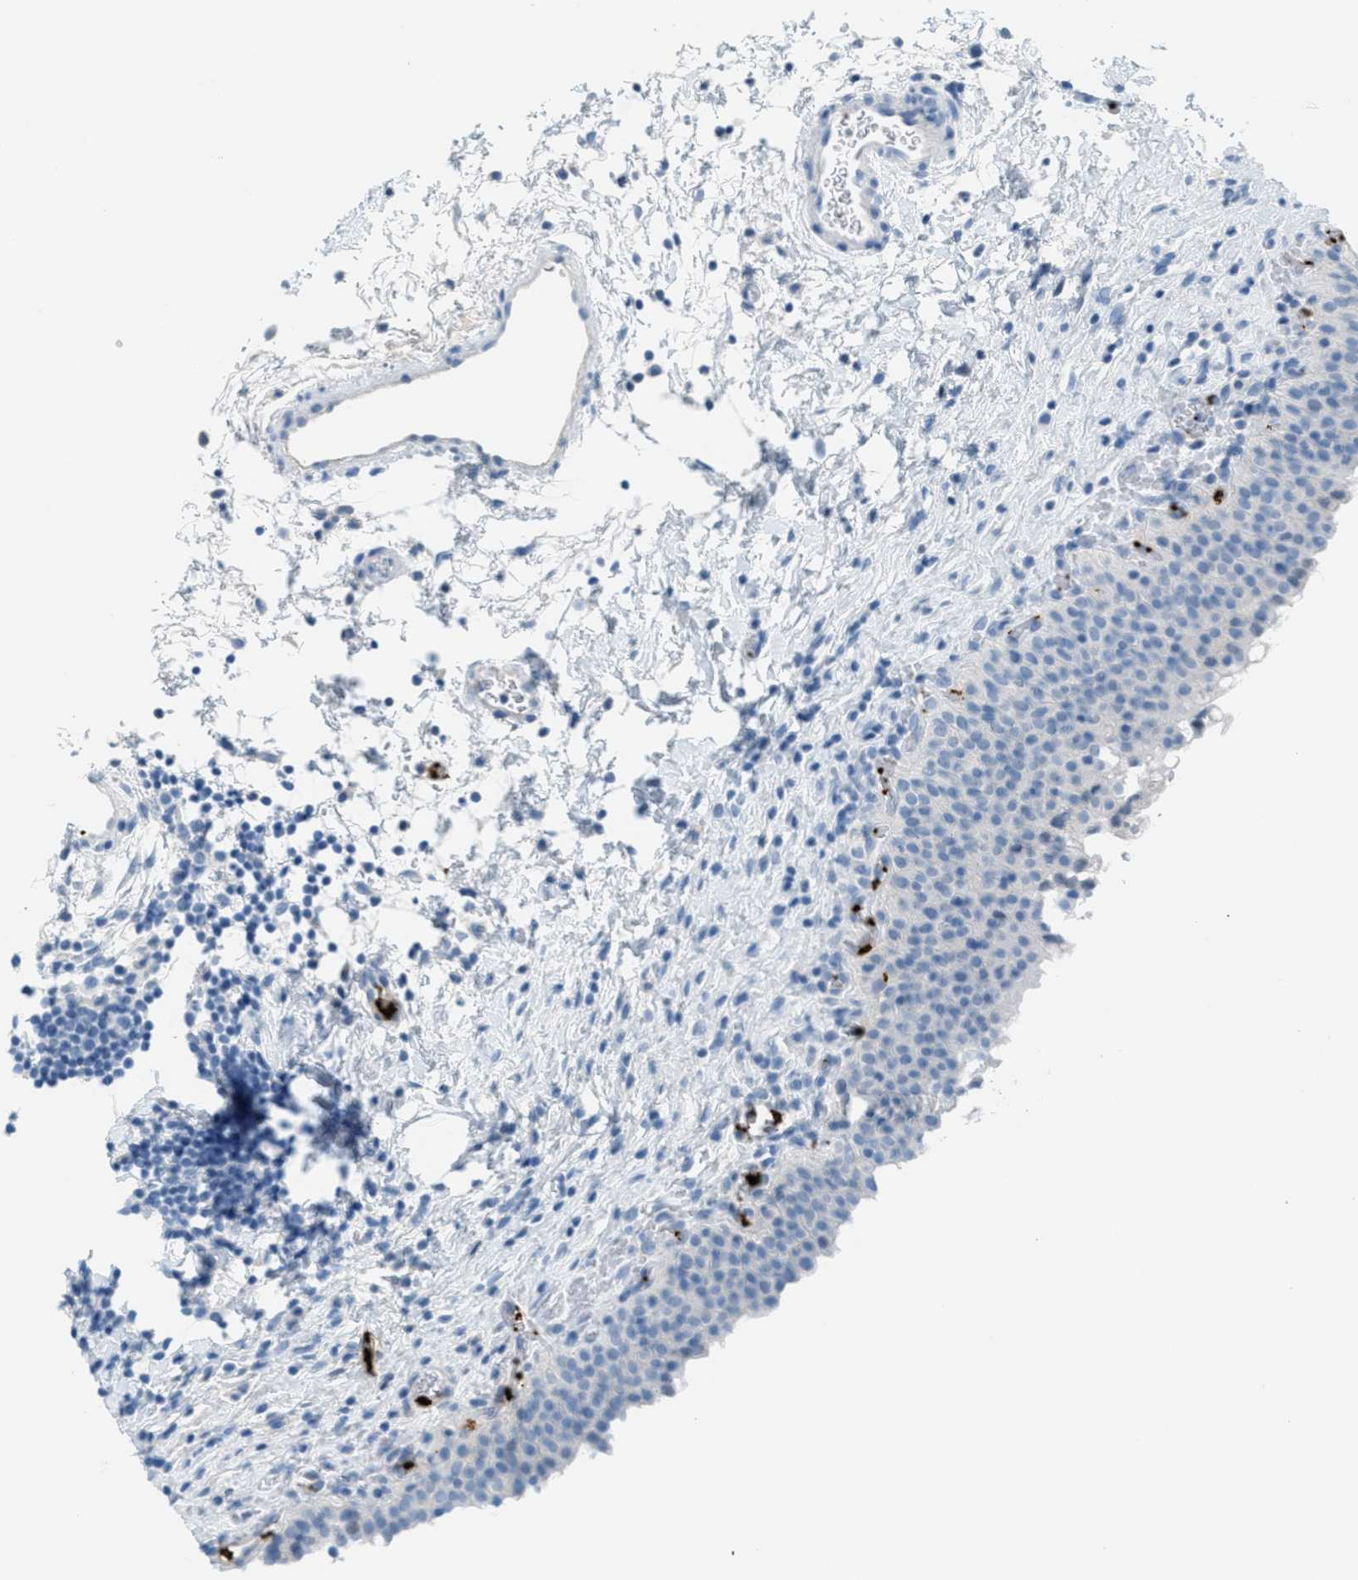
{"staining": {"intensity": "negative", "quantity": "none", "location": "none"}, "tissue": "urinary bladder", "cell_type": "Urothelial cells", "image_type": "normal", "snomed": [{"axis": "morphology", "description": "Normal tissue, NOS"}, {"axis": "topography", "description": "Urinary bladder"}], "caption": "An immunohistochemistry micrograph of normal urinary bladder is shown. There is no staining in urothelial cells of urinary bladder.", "gene": "PPBP", "patient": {"sex": "male", "age": 51}}